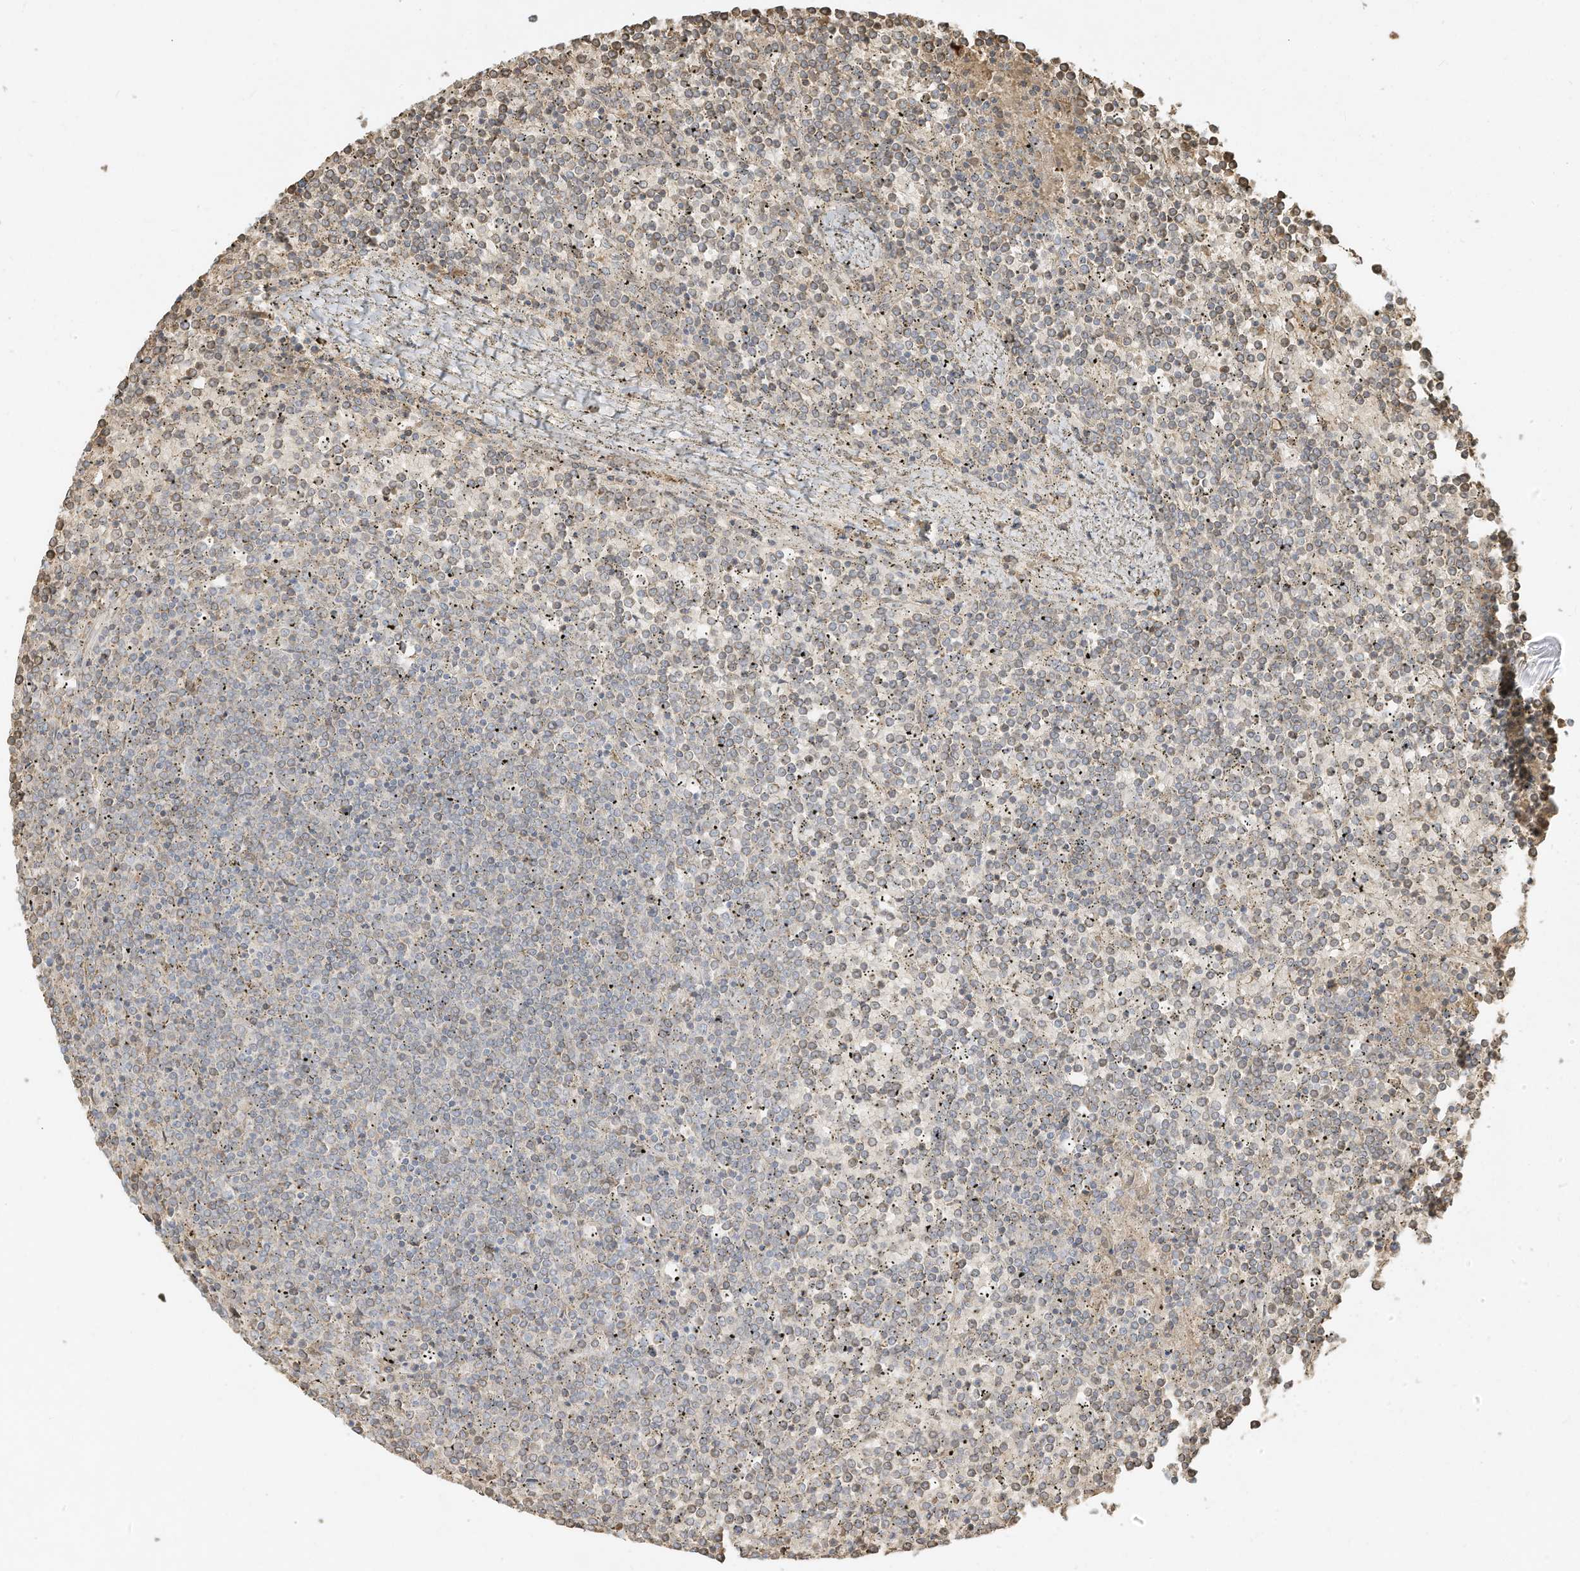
{"staining": {"intensity": "weak", "quantity": "25%-75%", "location": "cytoplasmic/membranous"}, "tissue": "lymphoma", "cell_type": "Tumor cells", "image_type": "cancer", "snomed": [{"axis": "morphology", "description": "Malignant lymphoma, non-Hodgkin's type, Low grade"}, {"axis": "topography", "description": "Spleen"}], "caption": "Malignant lymphoma, non-Hodgkin's type (low-grade) stained with immunohistochemistry (IHC) shows weak cytoplasmic/membranous positivity in approximately 25%-75% of tumor cells. Nuclei are stained in blue.", "gene": "OFD1", "patient": {"sex": "female", "age": 19}}